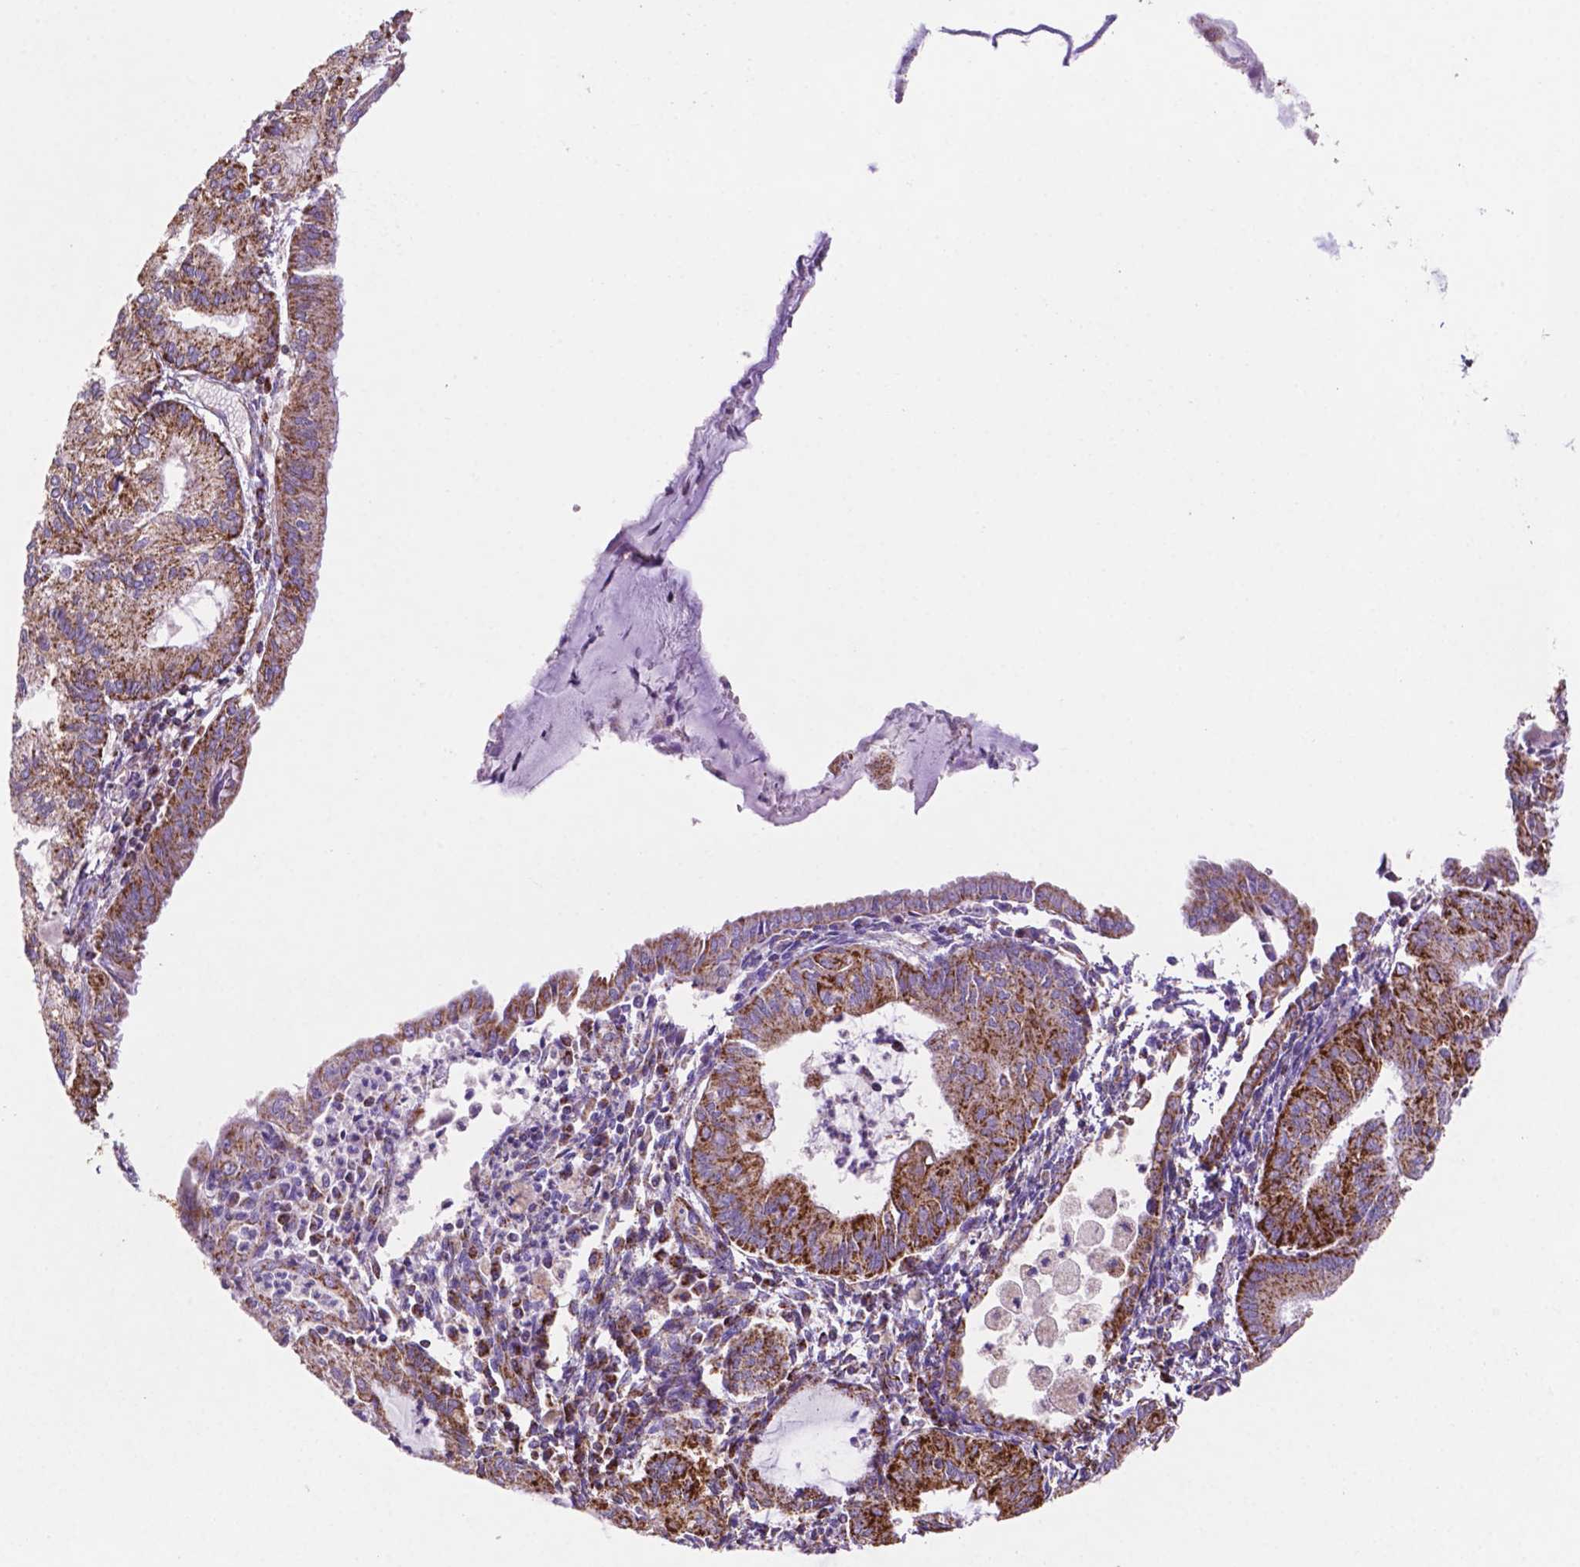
{"staining": {"intensity": "strong", "quantity": ">75%", "location": "cytoplasmic/membranous"}, "tissue": "endometrial cancer", "cell_type": "Tumor cells", "image_type": "cancer", "snomed": [{"axis": "morphology", "description": "Carcinoma, NOS"}, {"axis": "topography", "description": "Endometrium"}], "caption": "Protein expression analysis of human carcinoma (endometrial) reveals strong cytoplasmic/membranous staining in approximately >75% of tumor cells.", "gene": "HSPD1", "patient": {"sex": "female", "age": 62}}